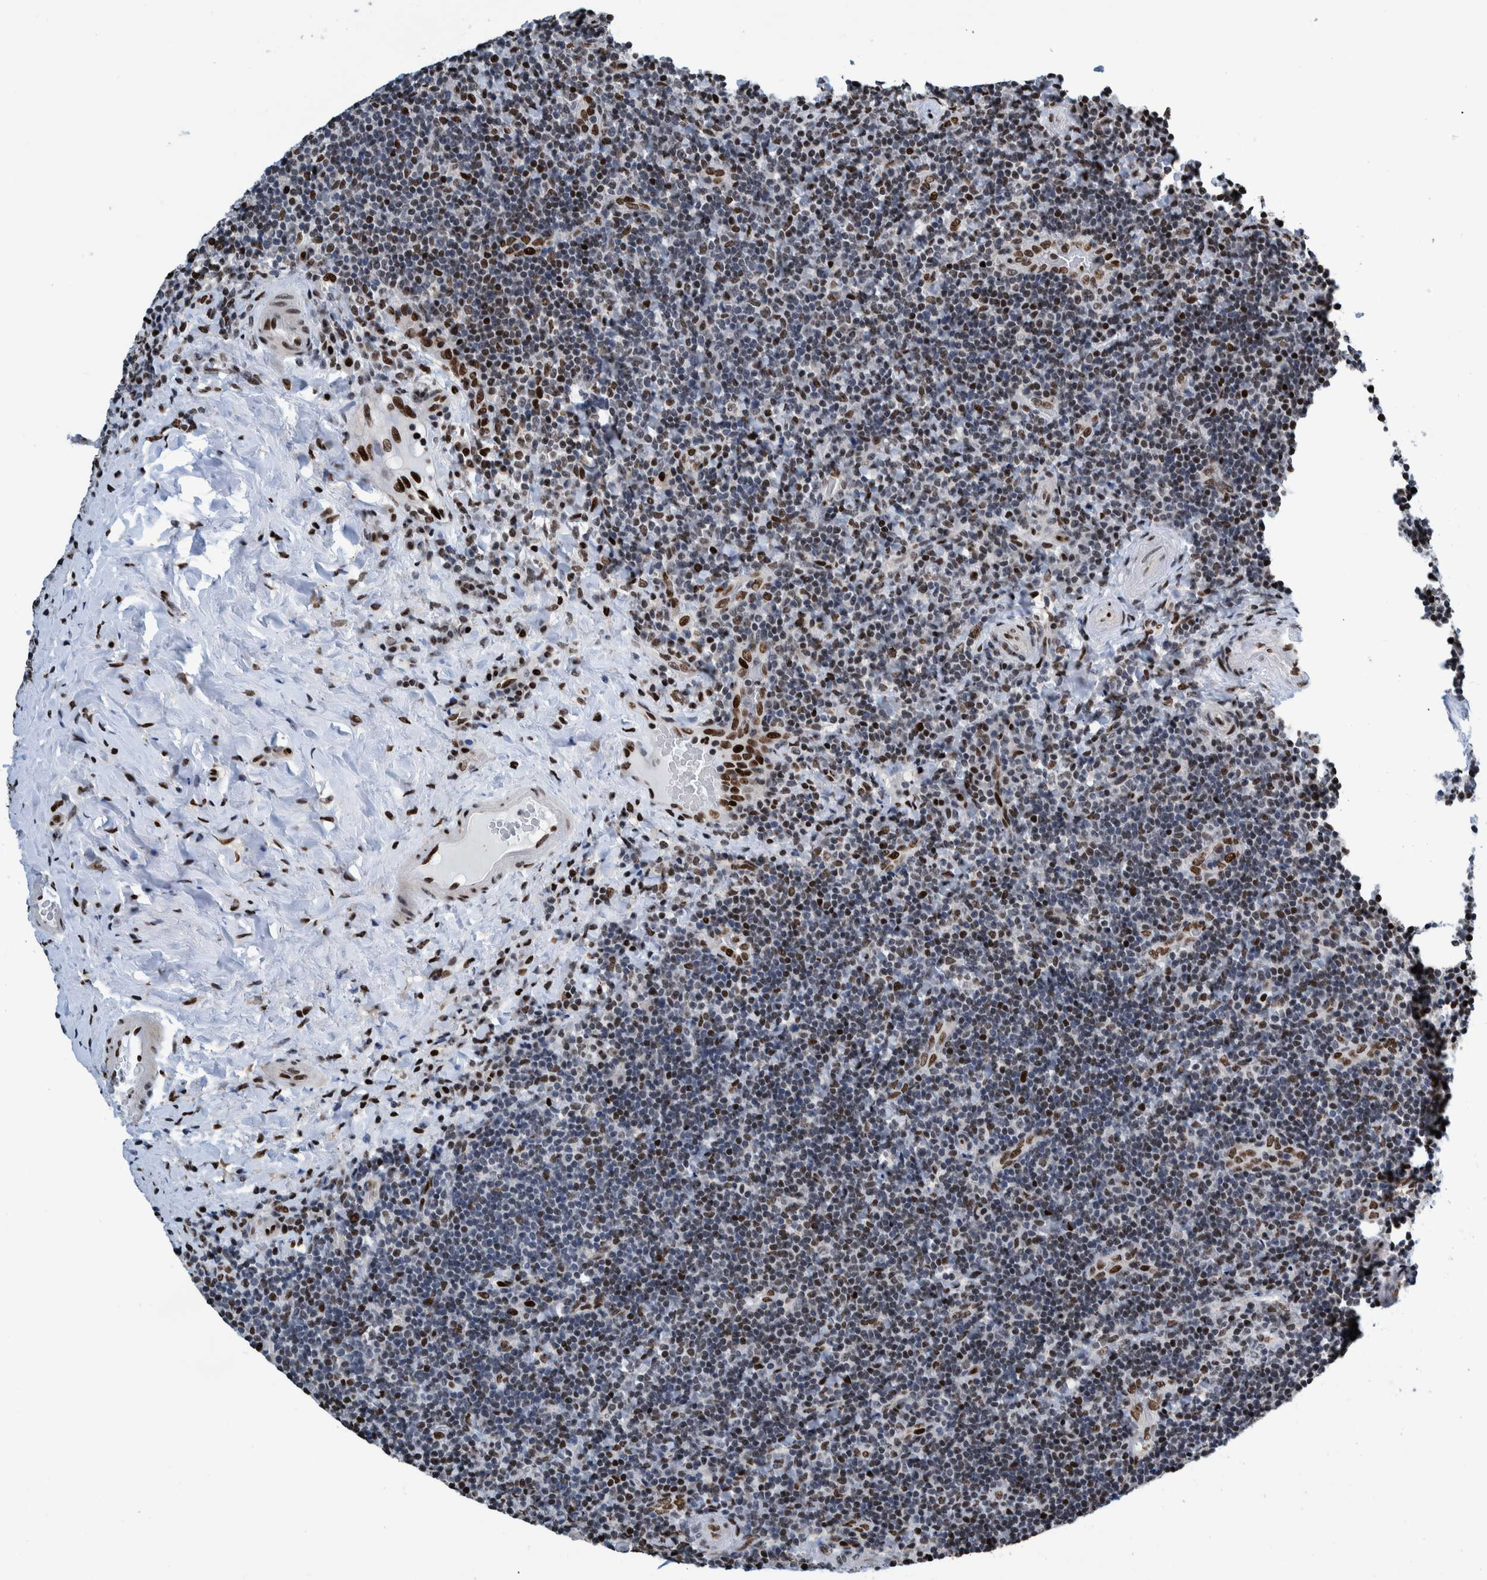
{"staining": {"intensity": "strong", "quantity": "25%-75%", "location": "nuclear"}, "tissue": "lymphoma", "cell_type": "Tumor cells", "image_type": "cancer", "snomed": [{"axis": "morphology", "description": "Malignant lymphoma, non-Hodgkin's type, High grade"}, {"axis": "topography", "description": "Tonsil"}], "caption": "The immunohistochemical stain labels strong nuclear positivity in tumor cells of malignant lymphoma, non-Hodgkin's type (high-grade) tissue. (brown staining indicates protein expression, while blue staining denotes nuclei).", "gene": "HEATR9", "patient": {"sex": "female", "age": 36}}